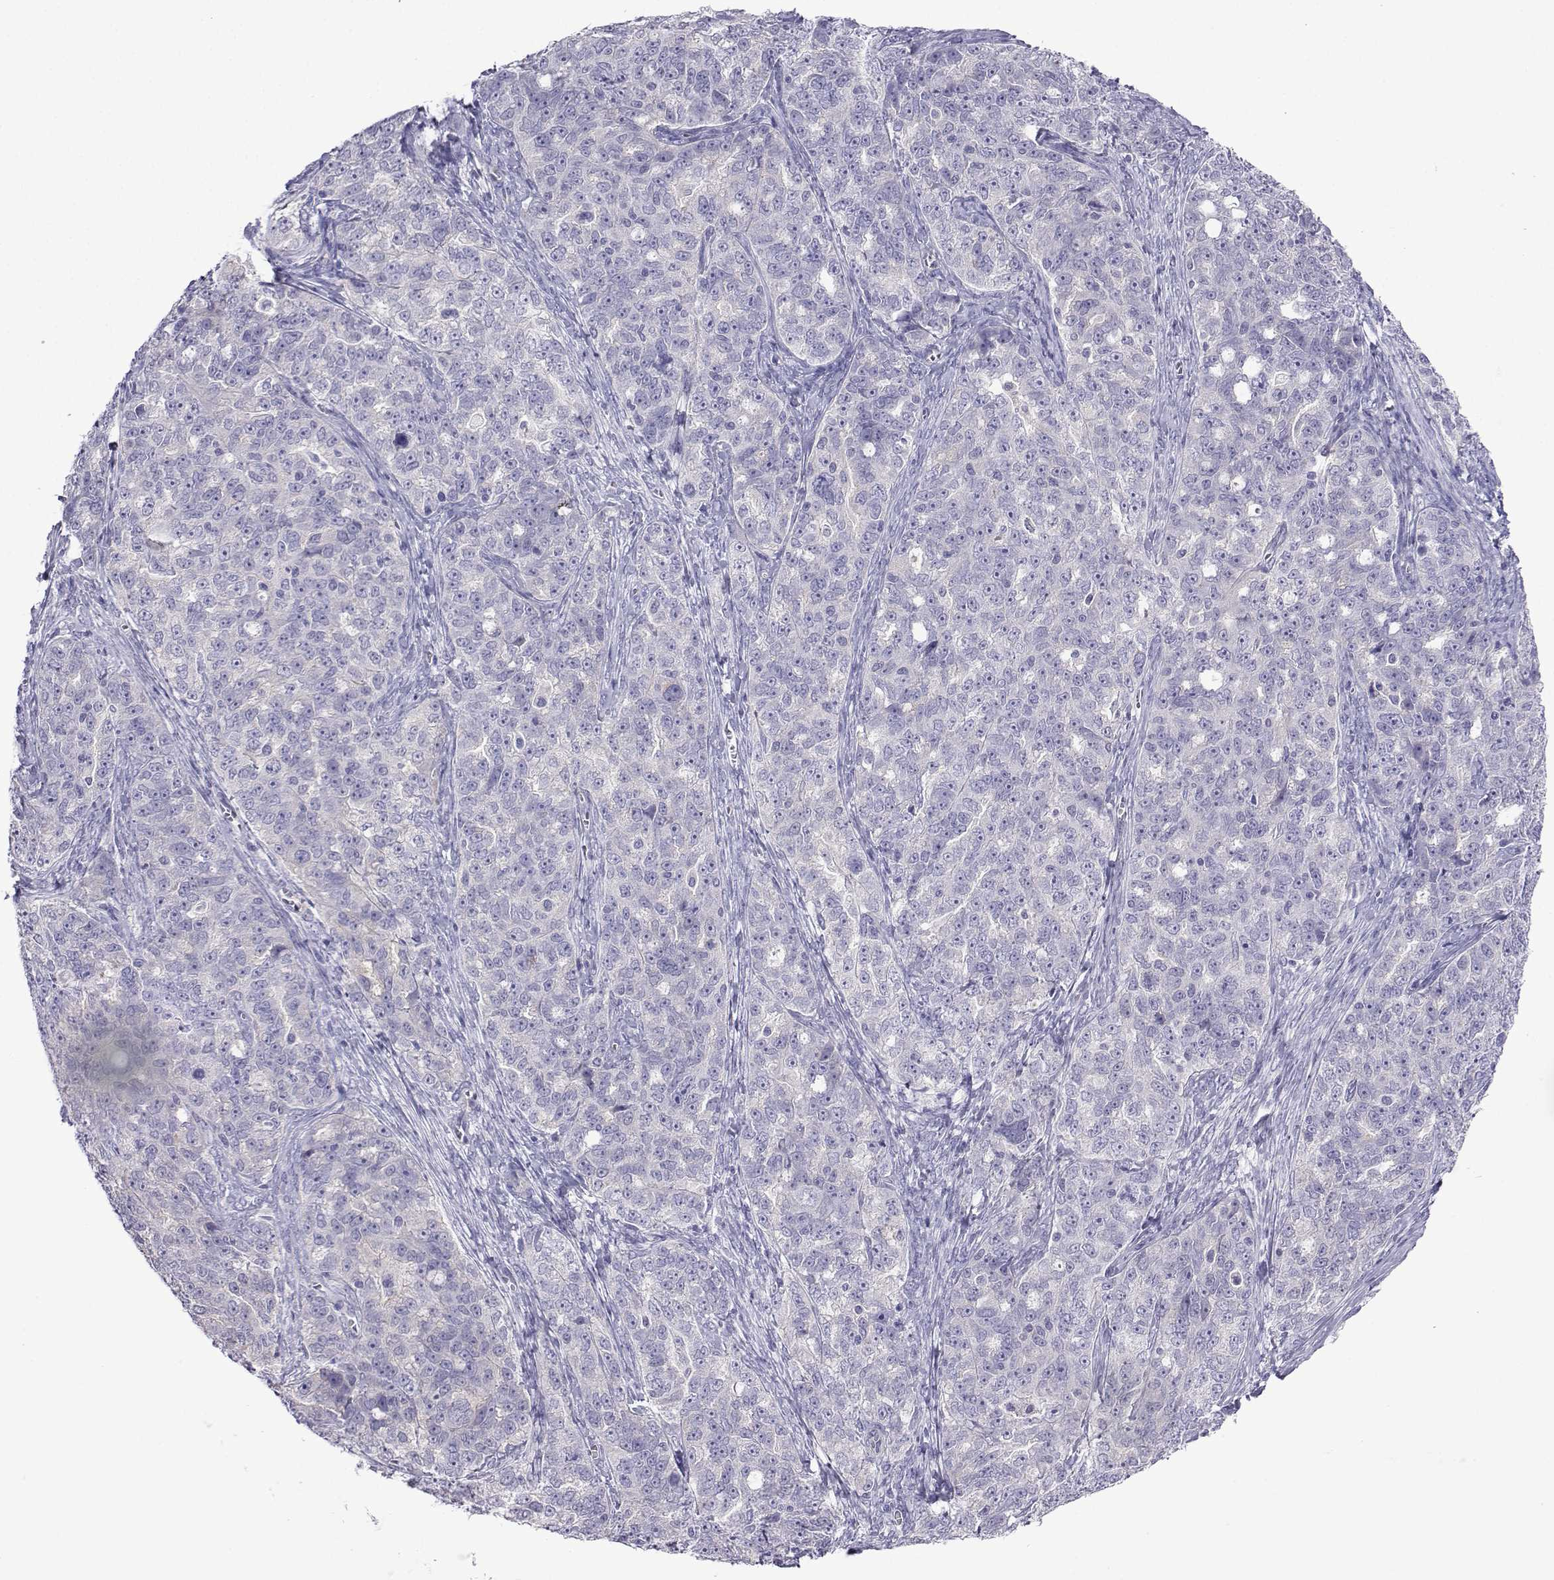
{"staining": {"intensity": "negative", "quantity": "none", "location": "none"}, "tissue": "ovarian cancer", "cell_type": "Tumor cells", "image_type": "cancer", "snomed": [{"axis": "morphology", "description": "Cystadenocarcinoma, serous, NOS"}, {"axis": "topography", "description": "Ovary"}], "caption": "High power microscopy histopathology image of an immunohistochemistry (IHC) histopathology image of ovarian cancer, revealing no significant staining in tumor cells.", "gene": "COL22A1", "patient": {"sex": "female", "age": 51}}